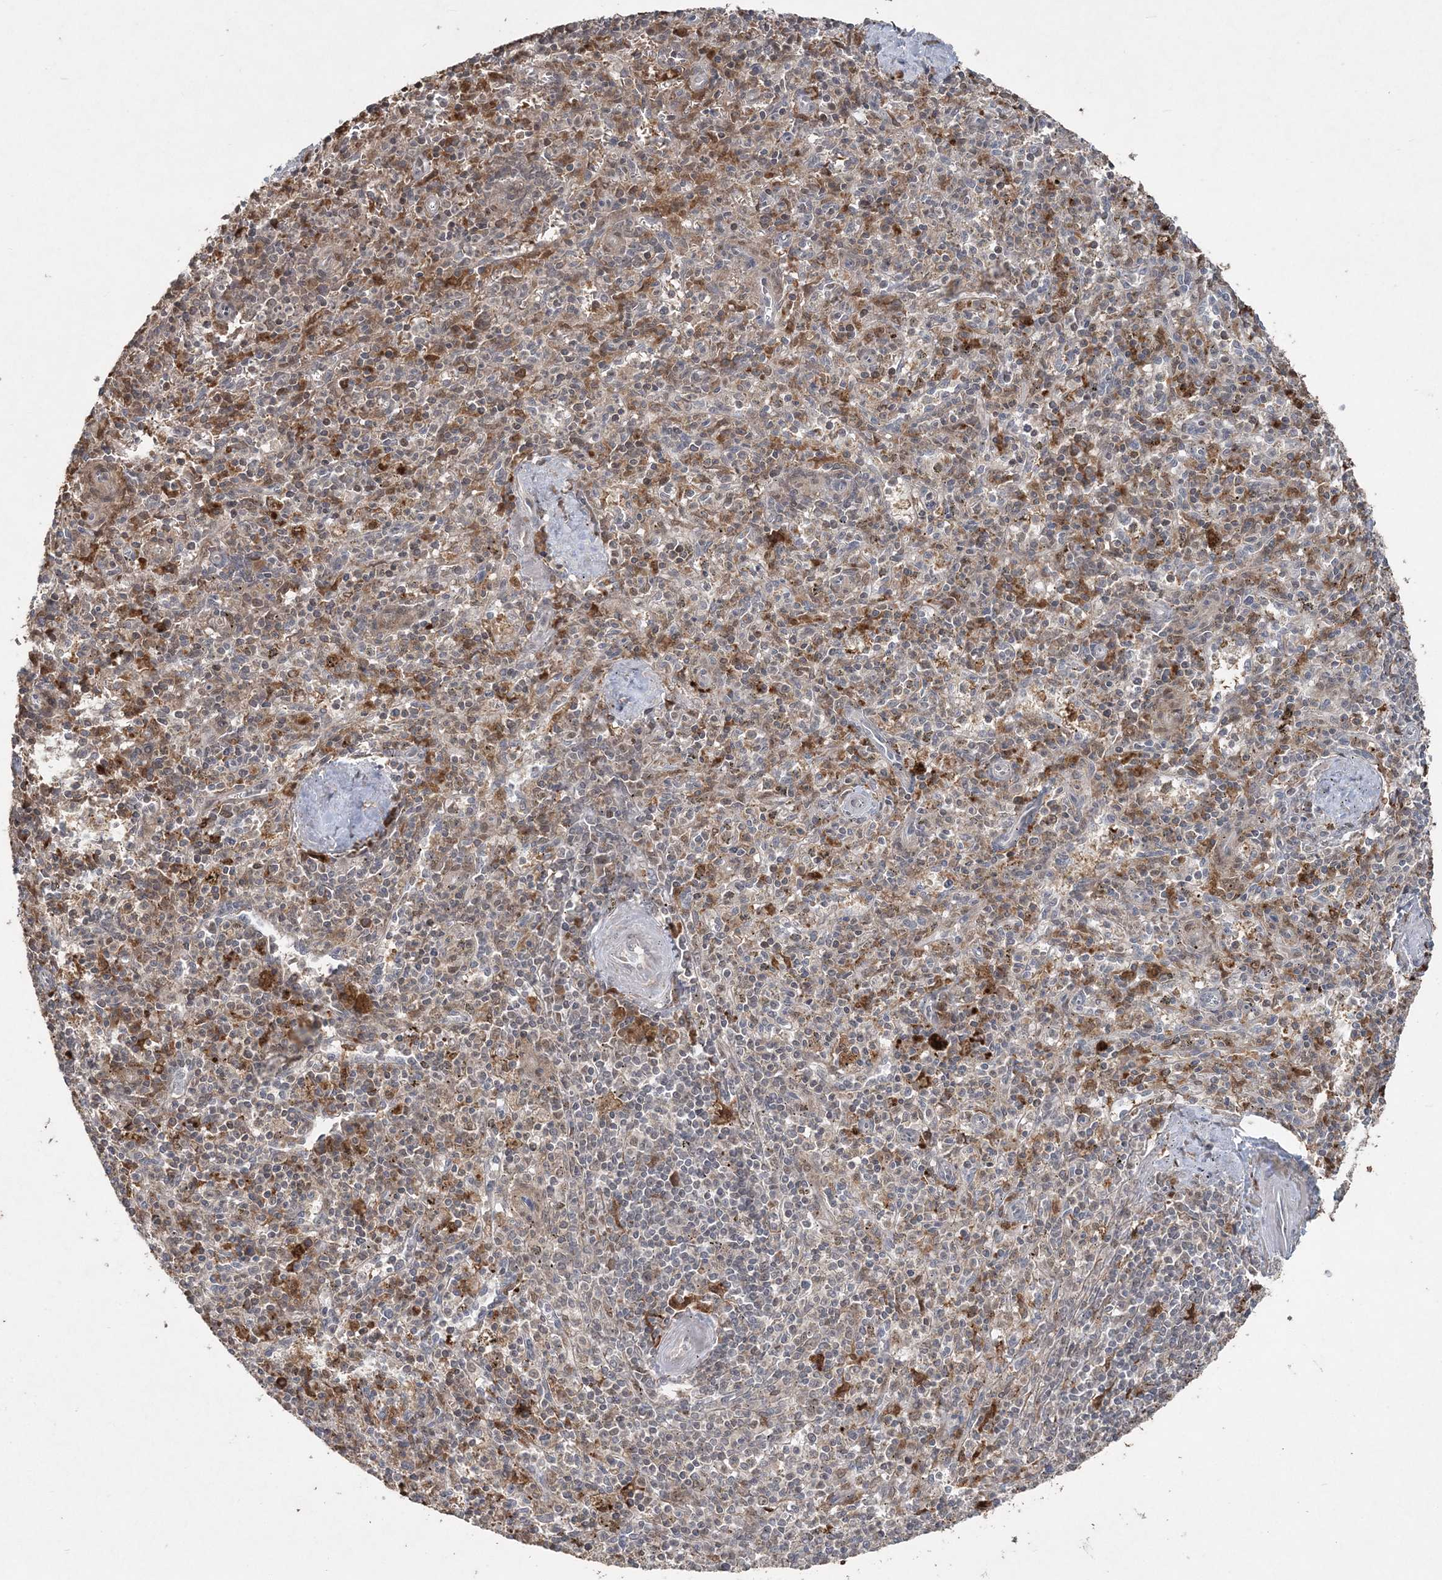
{"staining": {"intensity": "weak", "quantity": "<25%", "location": "cytoplasmic/membranous"}, "tissue": "spleen", "cell_type": "Cells in red pulp", "image_type": "normal", "snomed": [{"axis": "morphology", "description": "Normal tissue, NOS"}, {"axis": "topography", "description": "Spleen"}], "caption": "IHC image of benign spleen: human spleen stained with DAB (3,3'-diaminobenzidine) reveals no significant protein expression in cells in red pulp. (DAB immunohistochemistry (IHC) with hematoxylin counter stain).", "gene": "SLU7", "patient": {"sex": "male", "age": 72}}